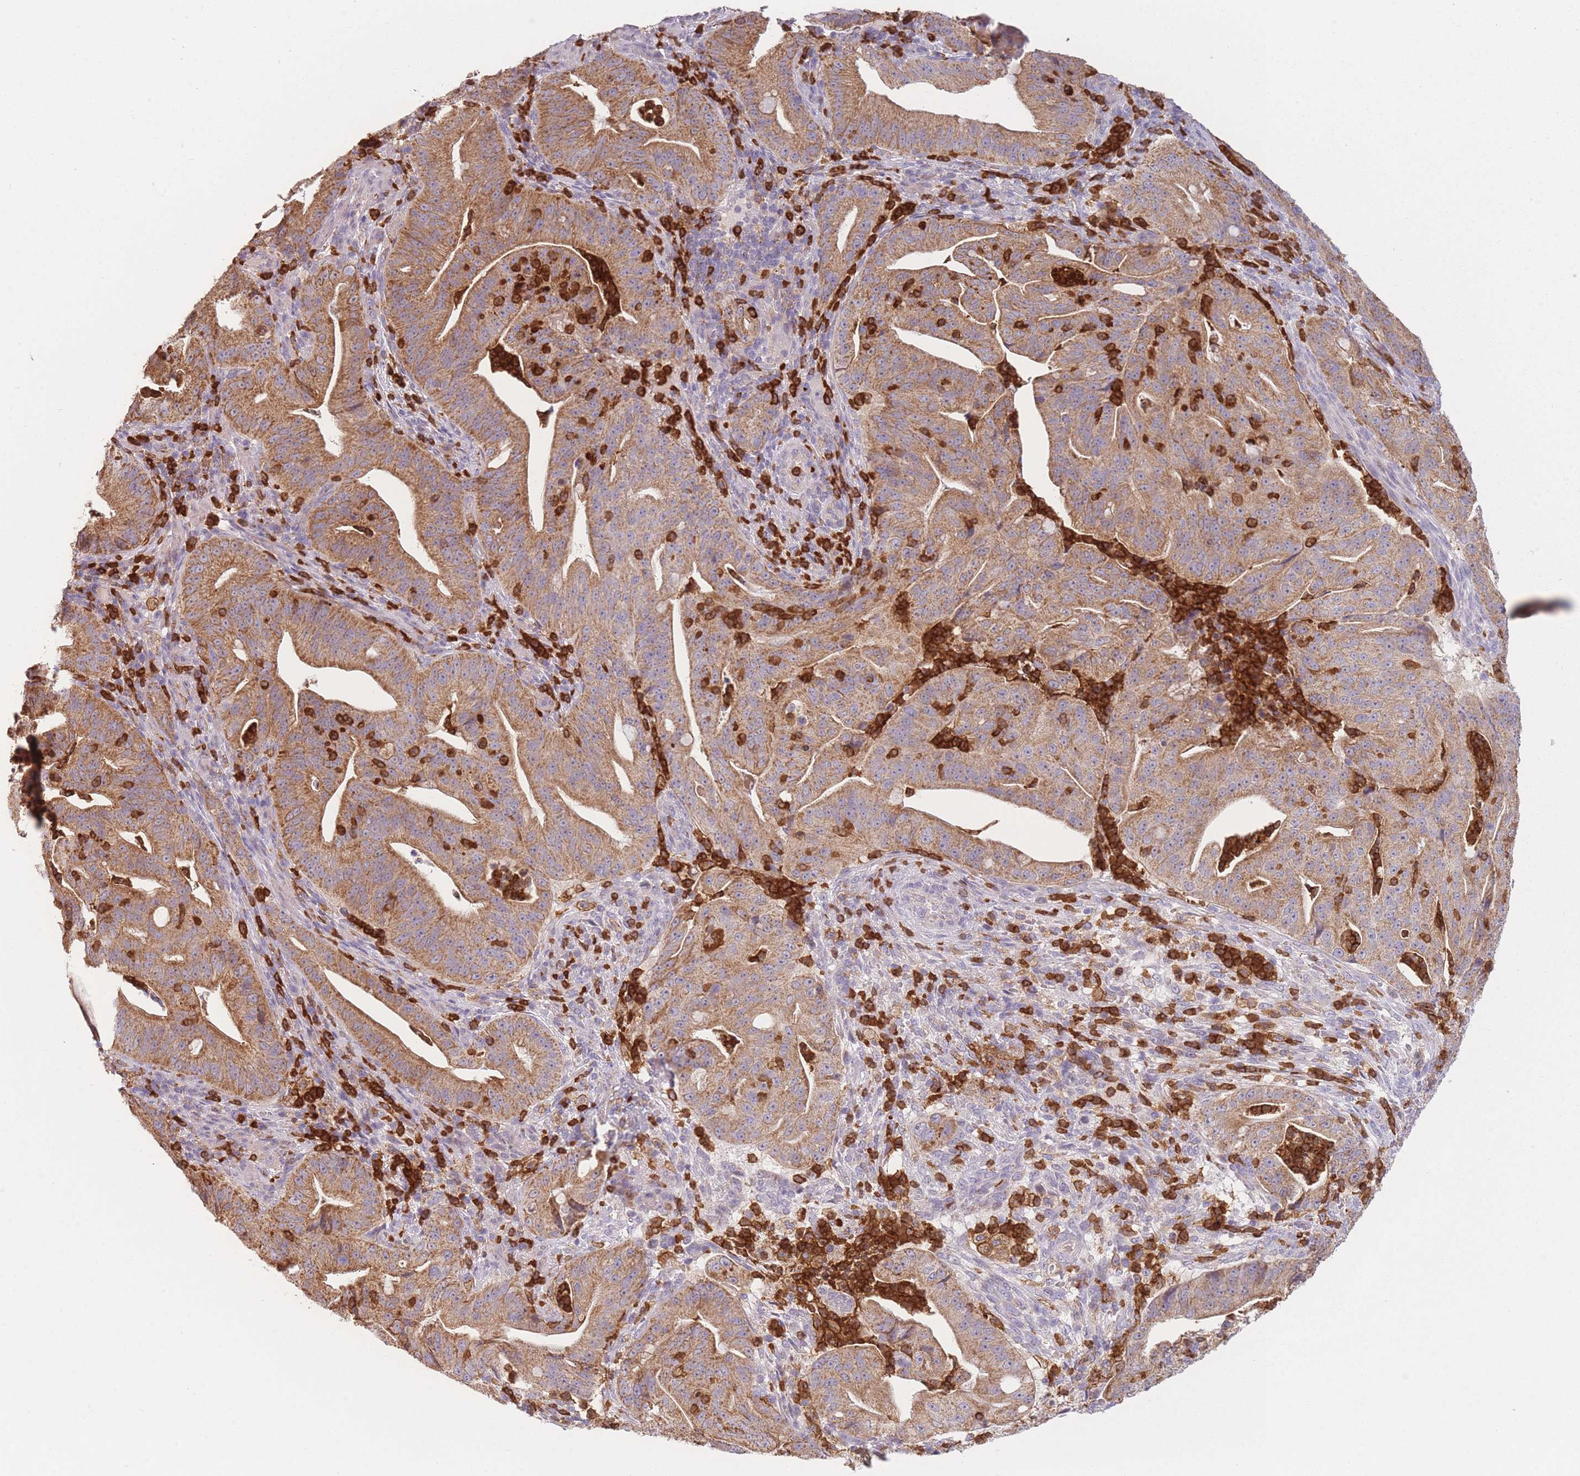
{"staining": {"intensity": "moderate", "quantity": ">75%", "location": "cytoplasmic/membranous"}, "tissue": "pancreatic cancer", "cell_type": "Tumor cells", "image_type": "cancer", "snomed": [{"axis": "morphology", "description": "Adenocarcinoma, NOS"}, {"axis": "topography", "description": "Pancreas"}], "caption": "Adenocarcinoma (pancreatic) stained with a brown dye exhibits moderate cytoplasmic/membranous positive staining in approximately >75% of tumor cells.", "gene": "PRAM1", "patient": {"sex": "male", "age": 71}}